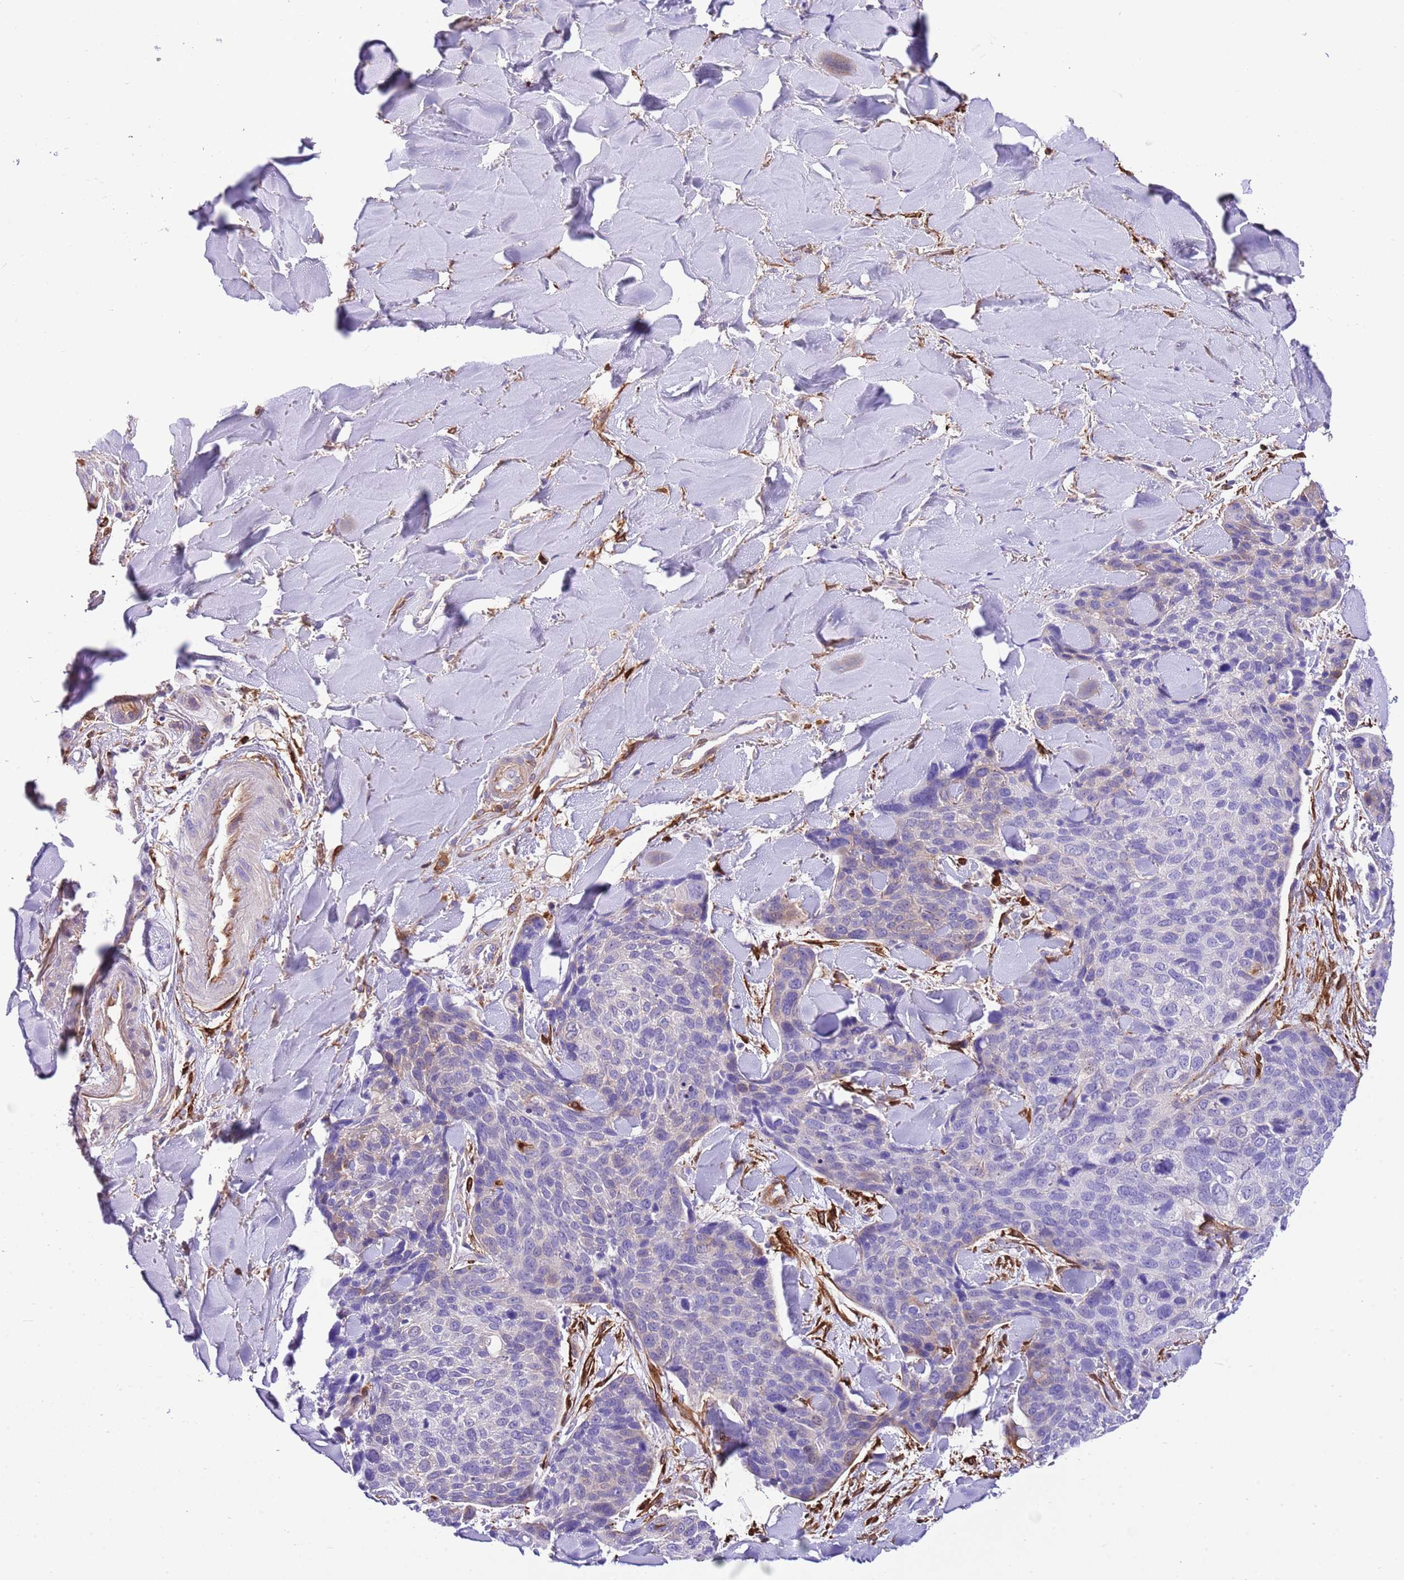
{"staining": {"intensity": "negative", "quantity": "none", "location": "none"}, "tissue": "skin cancer", "cell_type": "Tumor cells", "image_type": "cancer", "snomed": [{"axis": "morphology", "description": "Basal cell carcinoma"}, {"axis": "topography", "description": "Skin"}], "caption": "Immunohistochemical staining of skin basal cell carcinoma shows no significant expression in tumor cells. (DAB IHC, high magnification).", "gene": "CNN2", "patient": {"sex": "female", "age": 74}}